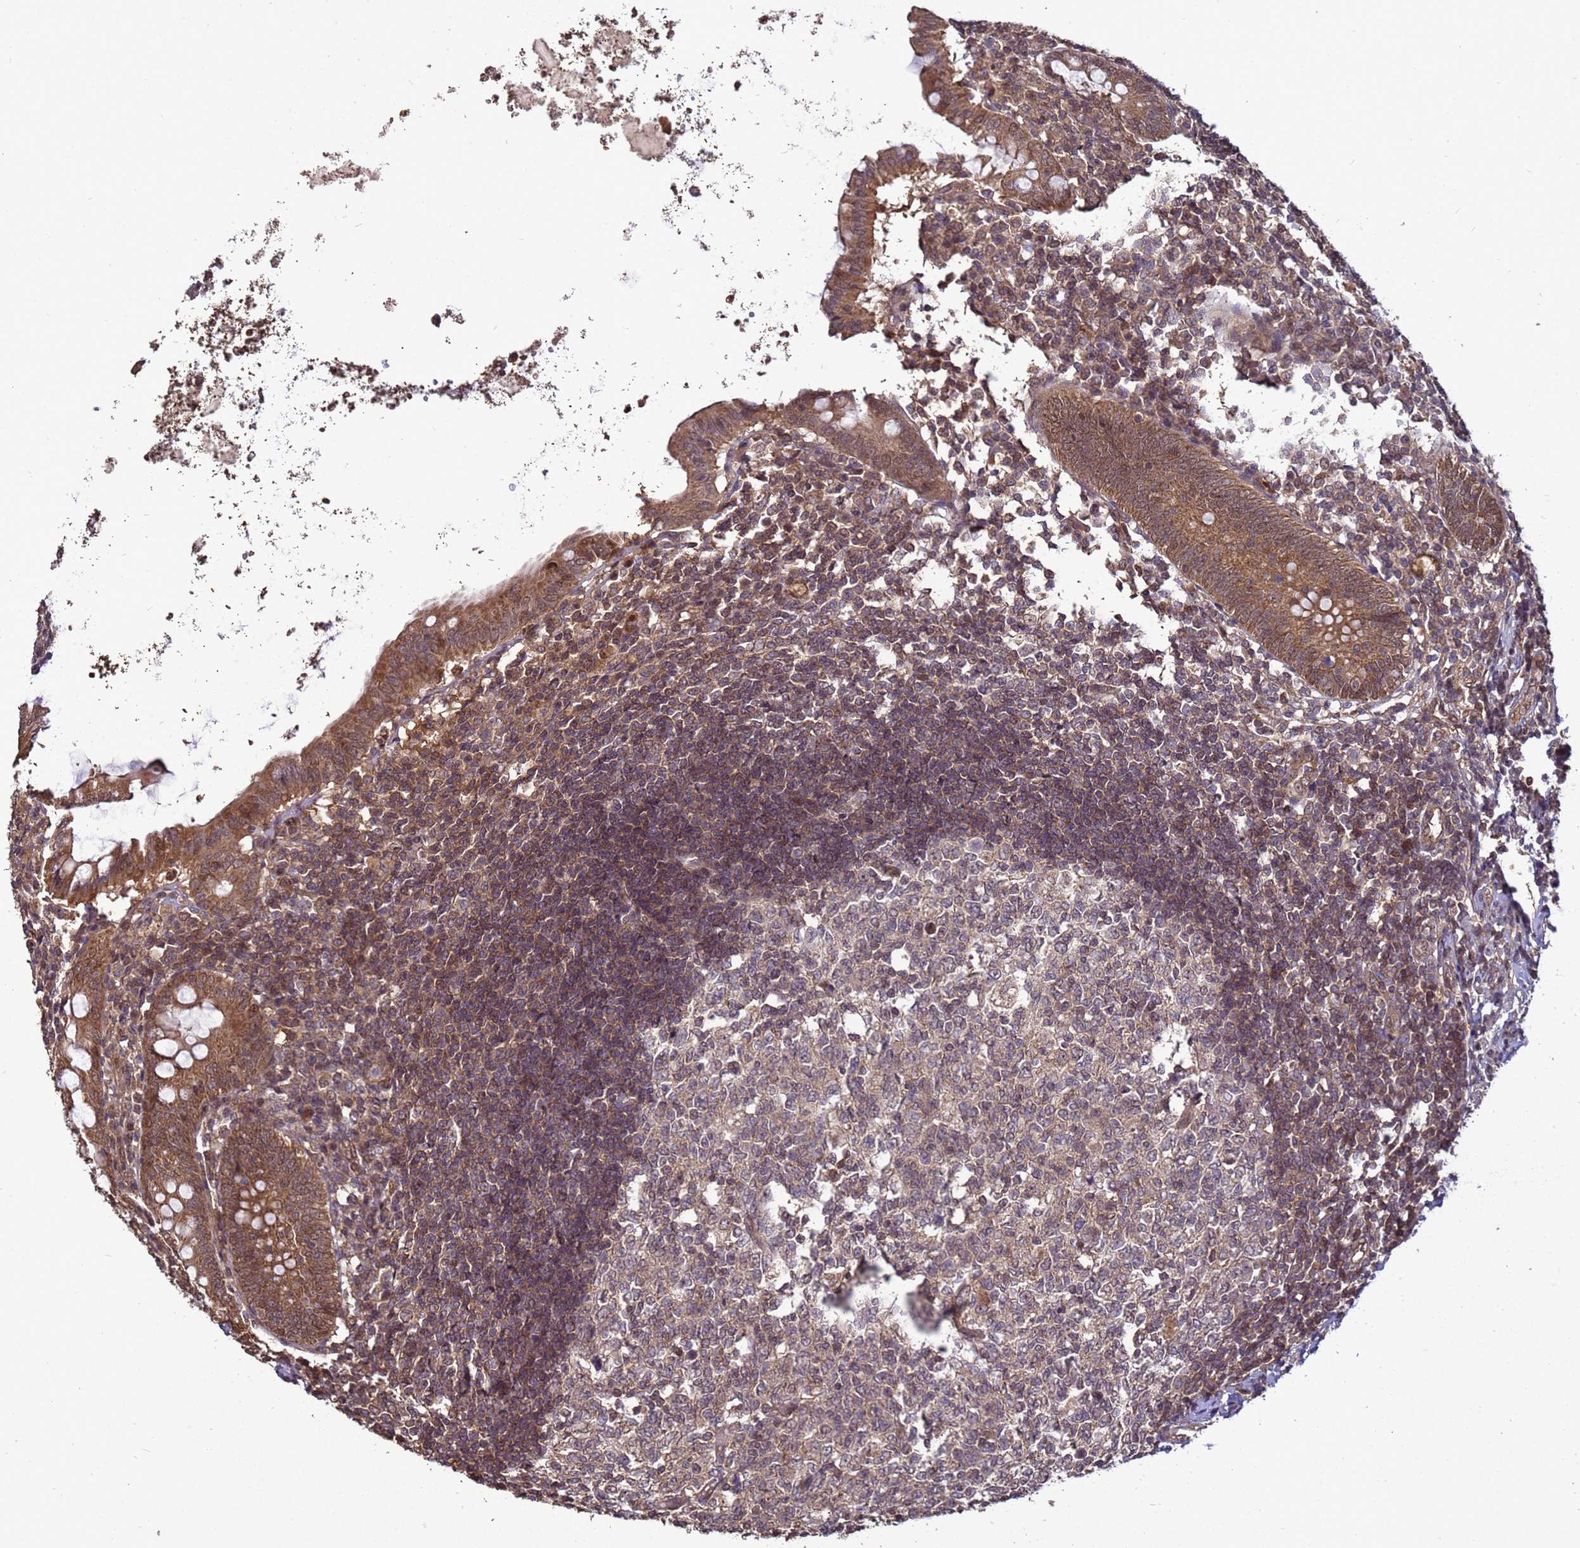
{"staining": {"intensity": "strong", "quantity": ">75%", "location": "cytoplasmic/membranous"}, "tissue": "appendix", "cell_type": "Glandular cells", "image_type": "normal", "snomed": [{"axis": "morphology", "description": "Normal tissue, NOS"}, {"axis": "topography", "description": "Appendix"}], "caption": "Benign appendix shows strong cytoplasmic/membranous expression in about >75% of glandular cells.", "gene": "CRBN", "patient": {"sex": "female", "age": 54}}